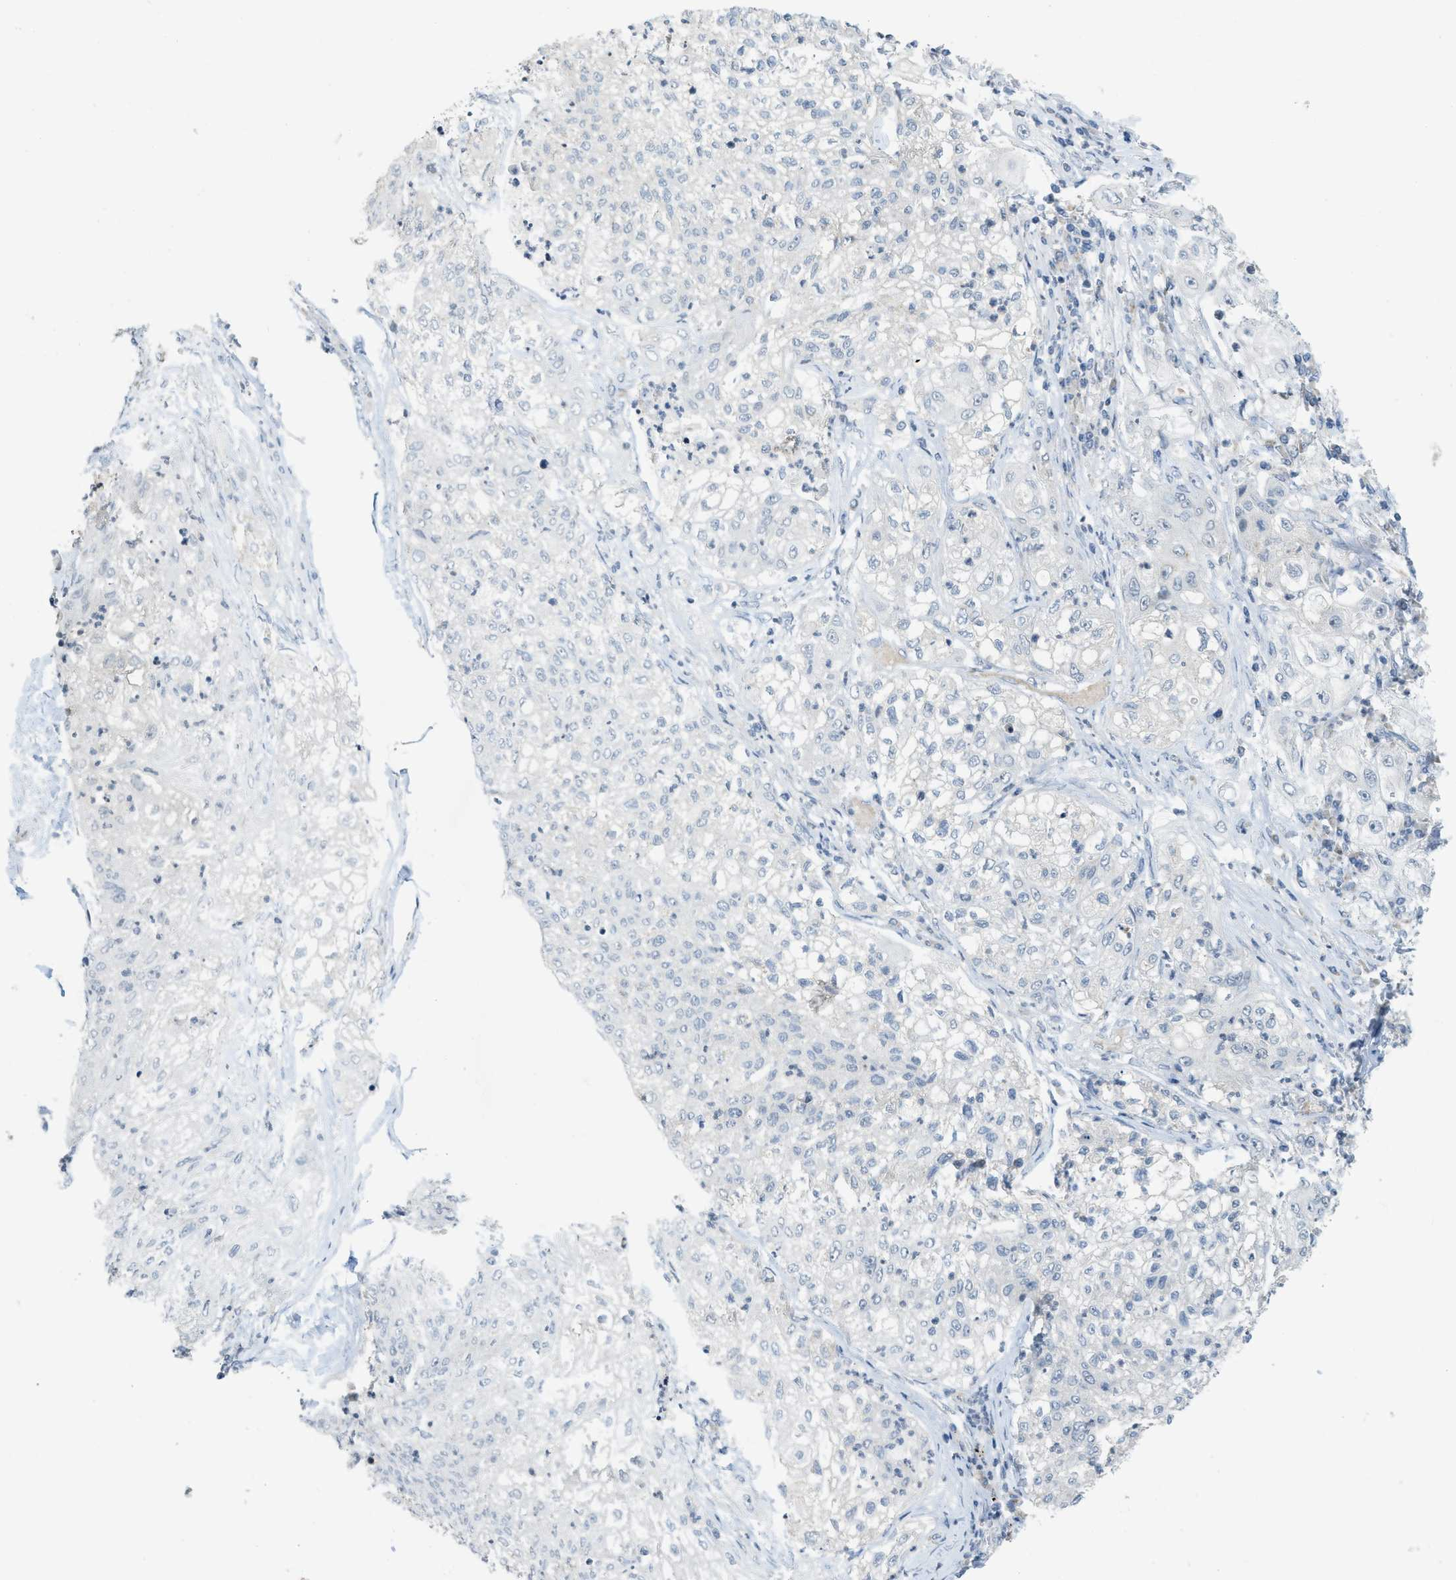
{"staining": {"intensity": "negative", "quantity": "none", "location": "none"}, "tissue": "lung cancer", "cell_type": "Tumor cells", "image_type": "cancer", "snomed": [{"axis": "morphology", "description": "Inflammation, NOS"}, {"axis": "morphology", "description": "Squamous cell carcinoma, NOS"}, {"axis": "topography", "description": "Lymph node"}, {"axis": "topography", "description": "Soft tissue"}, {"axis": "topography", "description": "Lung"}], "caption": "An IHC photomicrograph of lung cancer is shown. There is no staining in tumor cells of lung cancer.", "gene": "TXNDC2", "patient": {"sex": "male", "age": 66}}